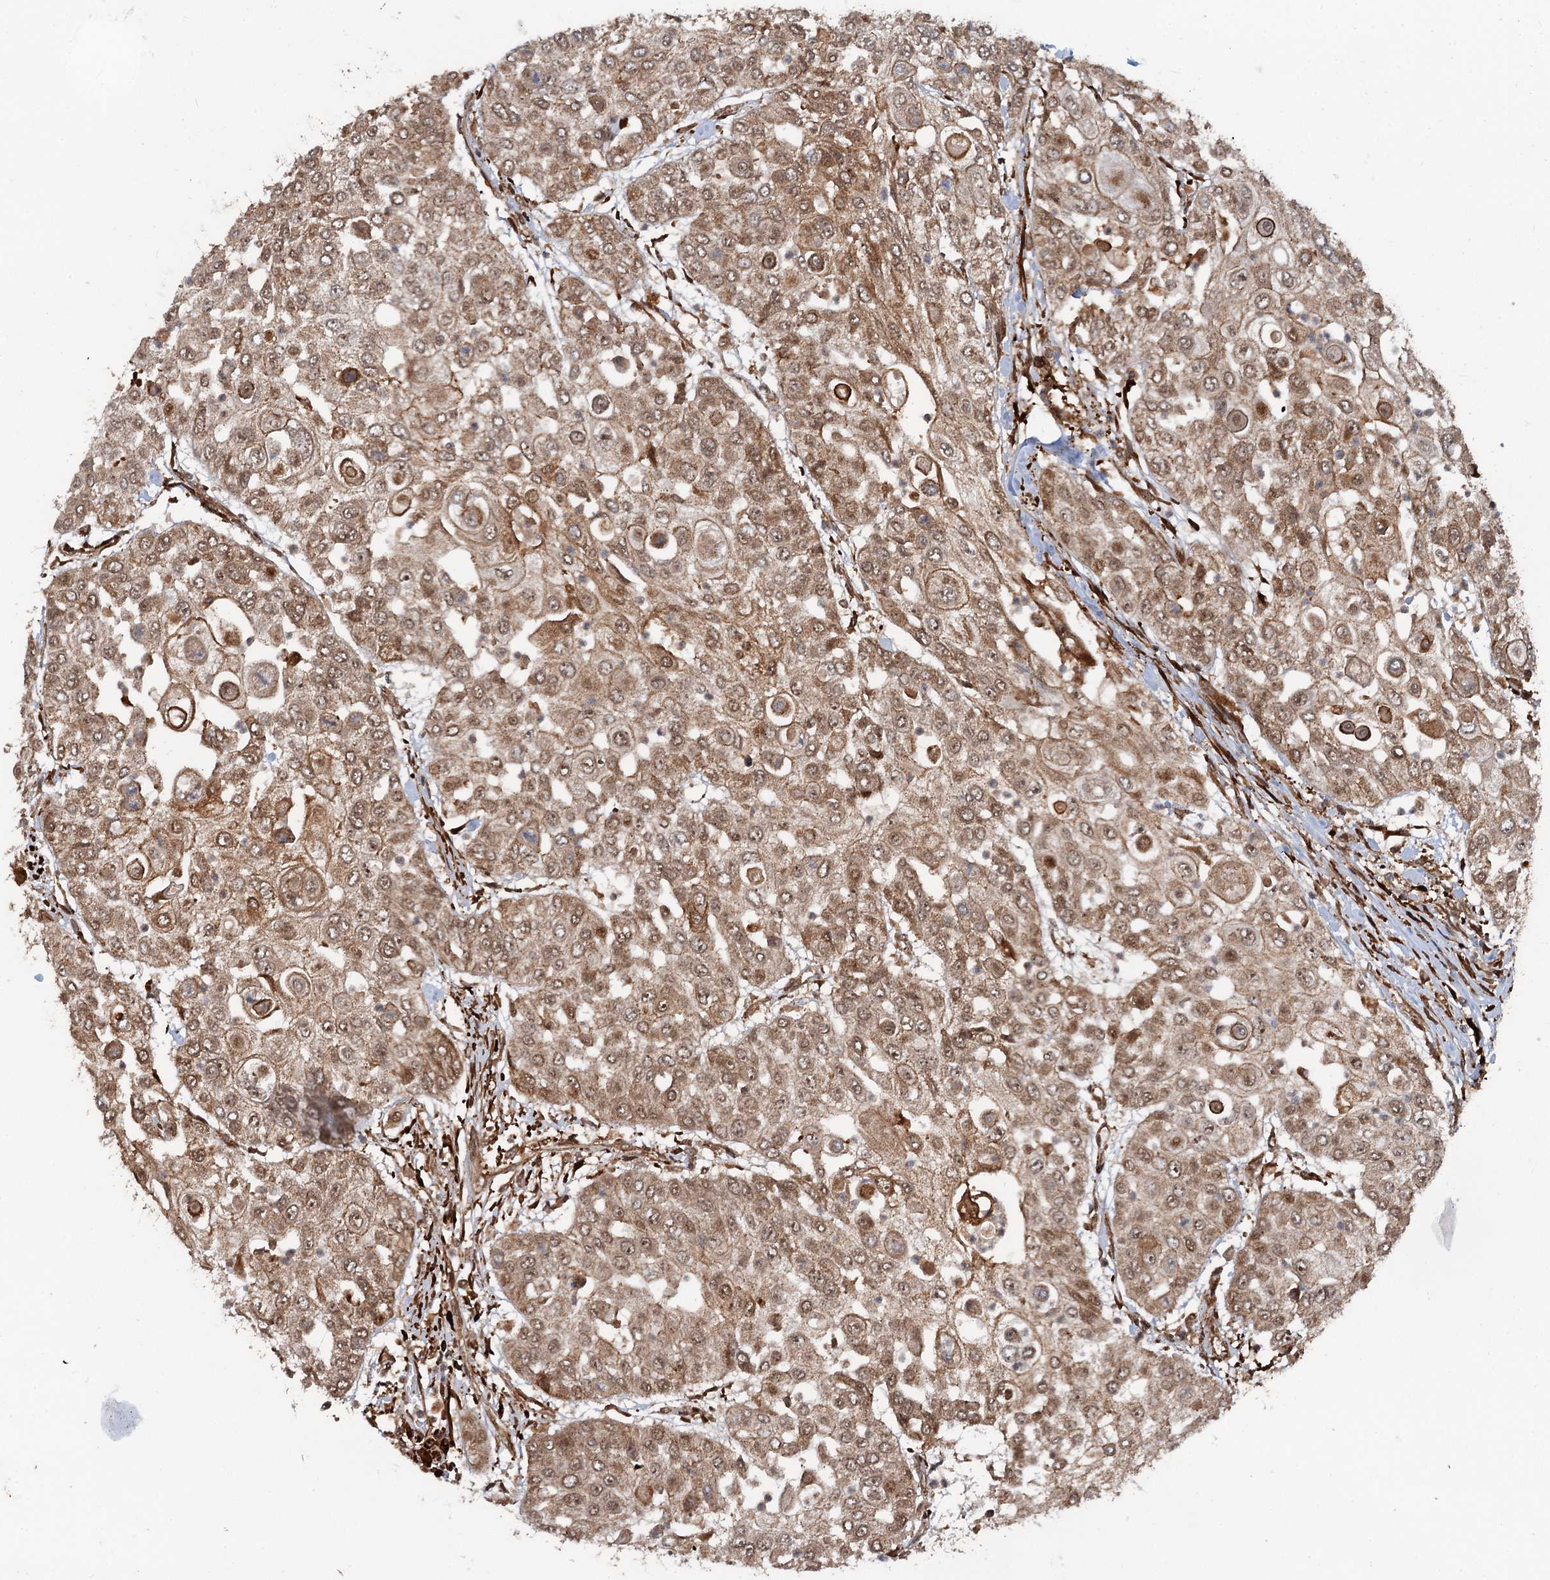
{"staining": {"intensity": "moderate", "quantity": ">75%", "location": "cytoplasmic/membranous,nuclear"}, "tissue": "urothelial cancer", "cell_type": "Tumor cells", "image_type": "cancer", "snomed": [{"axis": "morphology", "description": "Urothelial carcinoma, High grade"}, {"axis": "topography", "description": "Urinary bladder"}], "caption": "A photomicrograph of human high-grade urothelial carcinoma stained for a protein displays moderate cytoplasmic/membranous and nuclear brown staining in tumor cells.", "gene": "SNRNP25", "patient": {"sex": "female", "age": 79}}